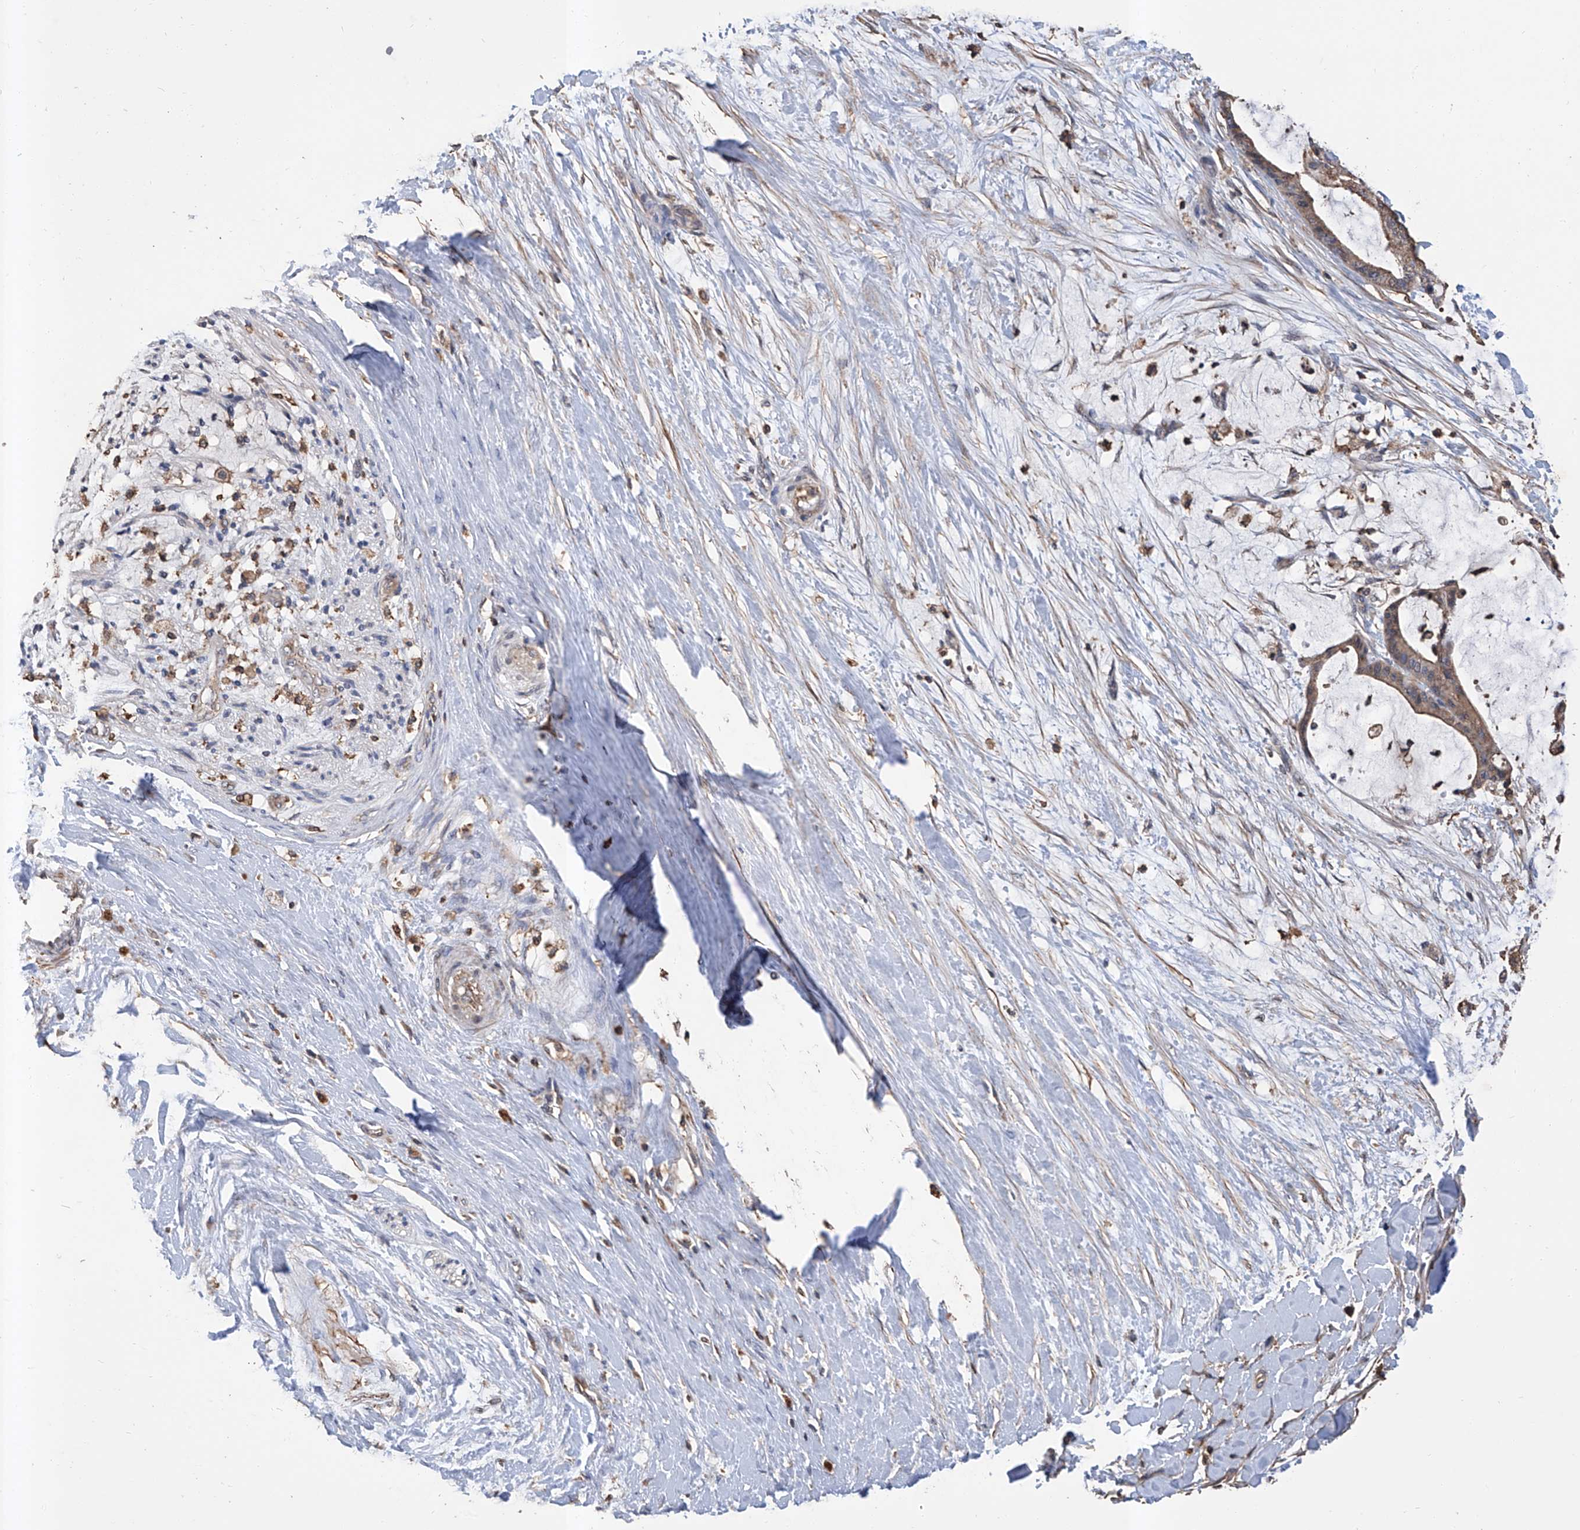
{"staining": {"intensity": "weak", "quantity": "25%-75%", "location": "cytoplasmic/membranous"}, "tissue": "liver cancer", "cell_type": "Tumor cells", "image_type": "cancer", "snomed": [{"axis": "morphology", "description": "Cholangiocarcinoma"}, {"axis": "topography", "description": "Liver"}], "caption": "This histopathology image demonstrates immunohistochemistry staining of human liver cancer, with low weak cytoplasmic/membranous positivity in approximately 25%-75% of tumor cells.", "gene": "GPT", "patient": {"sex": "female", "age": 73}}